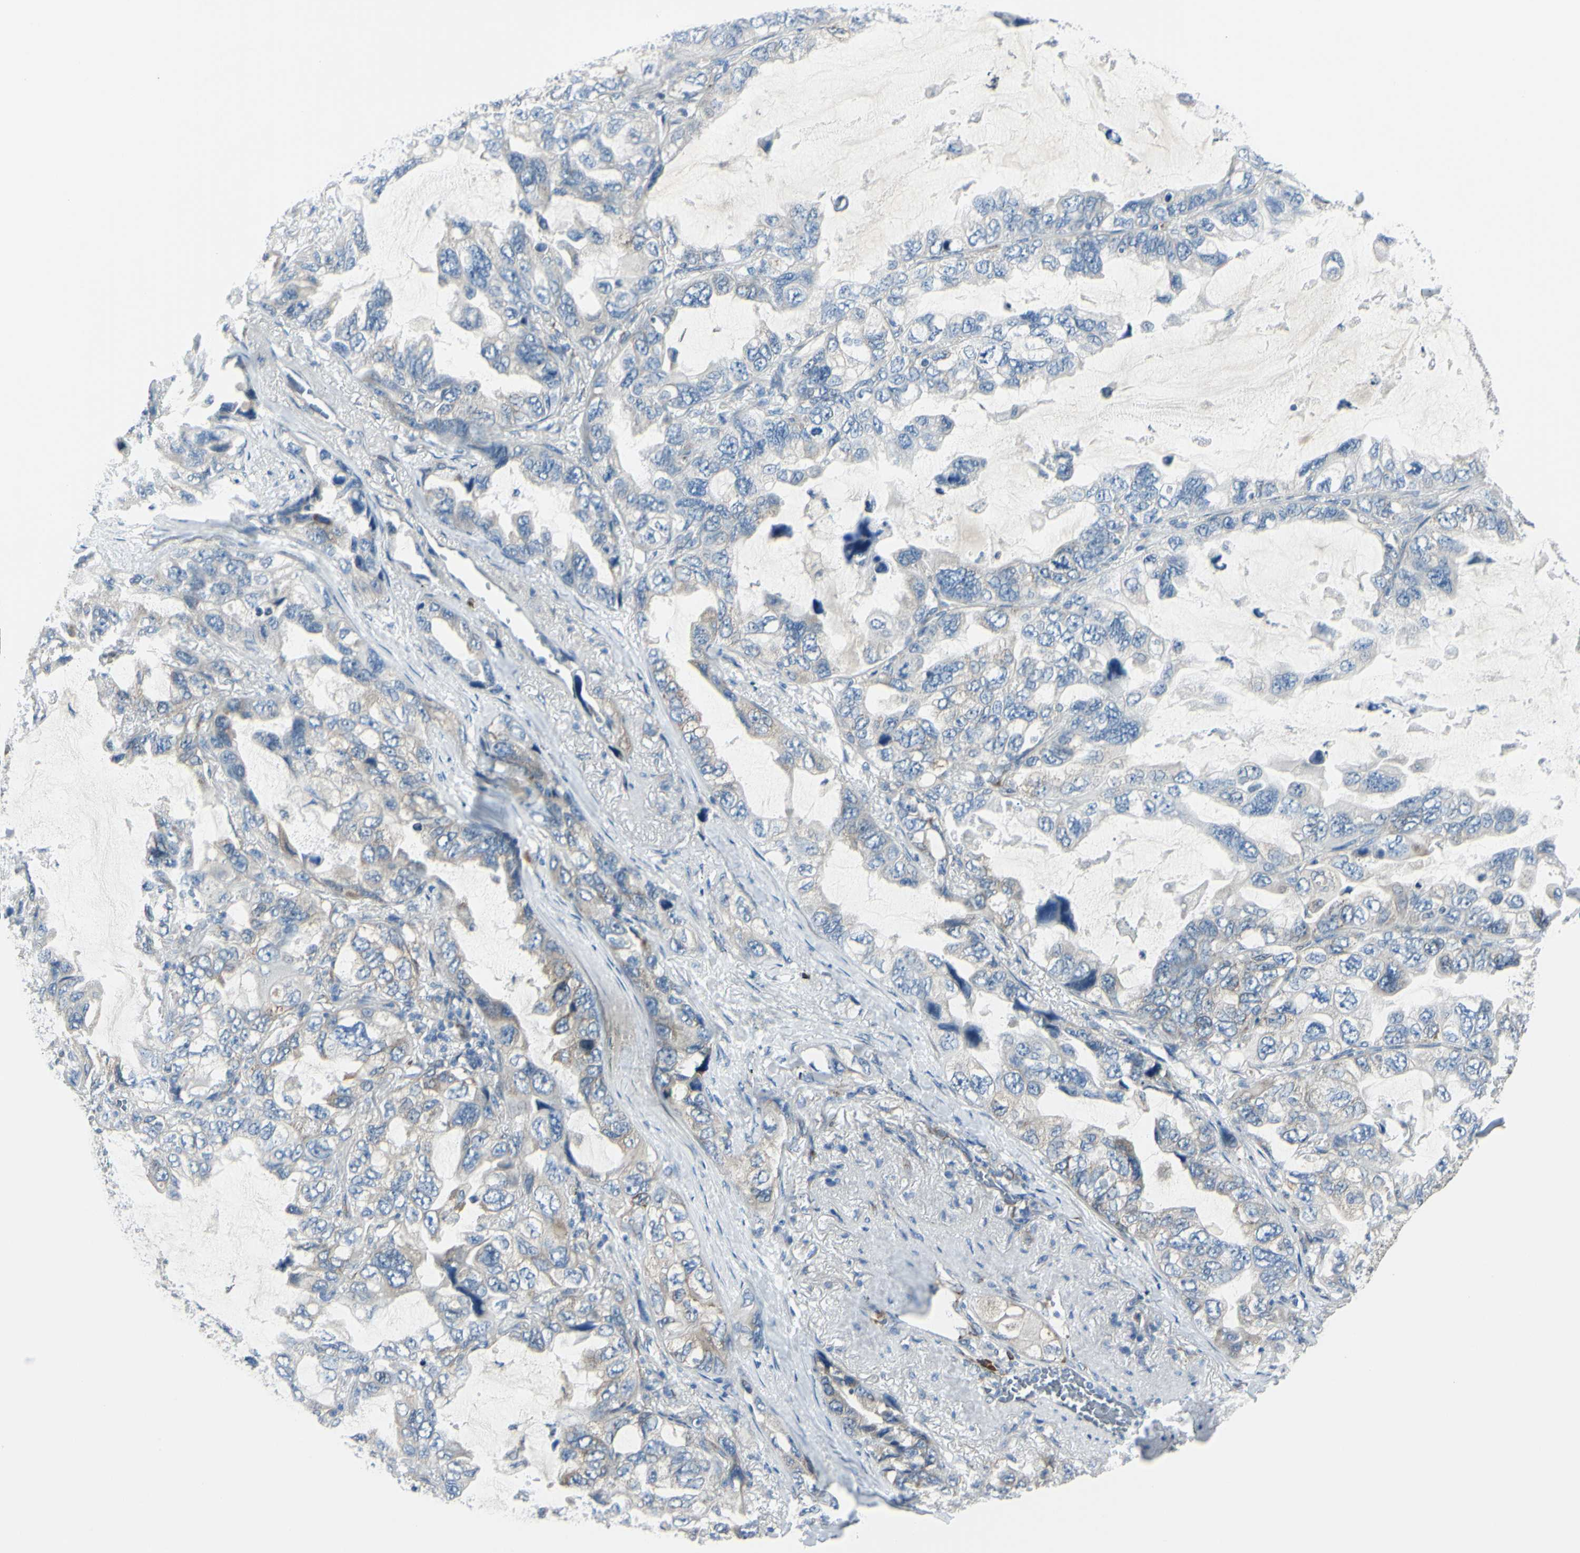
{"staining": {"intensity": "weak", "quantity": "25%-75%", "location": "cytoplasmic/membranous"}, "tissue": "lung cancer", "cell_type": "Tumor cells", "image_type": "cancer", "snomed": [{"axis": "morphology", "description": "Squamous cell carcinoma, NOS"}, {"axis": "topography", "description": "Lung"}], "caption": "IHC (DAB) staining of lung cancer (squamous cell carcinoma) demonstrates weak cytoplasmic/membranous protein expression in approximately 25%-75% of tumor cells.", "gene": "SELENOS", "patient": {"sex": "female", "age": 73}}